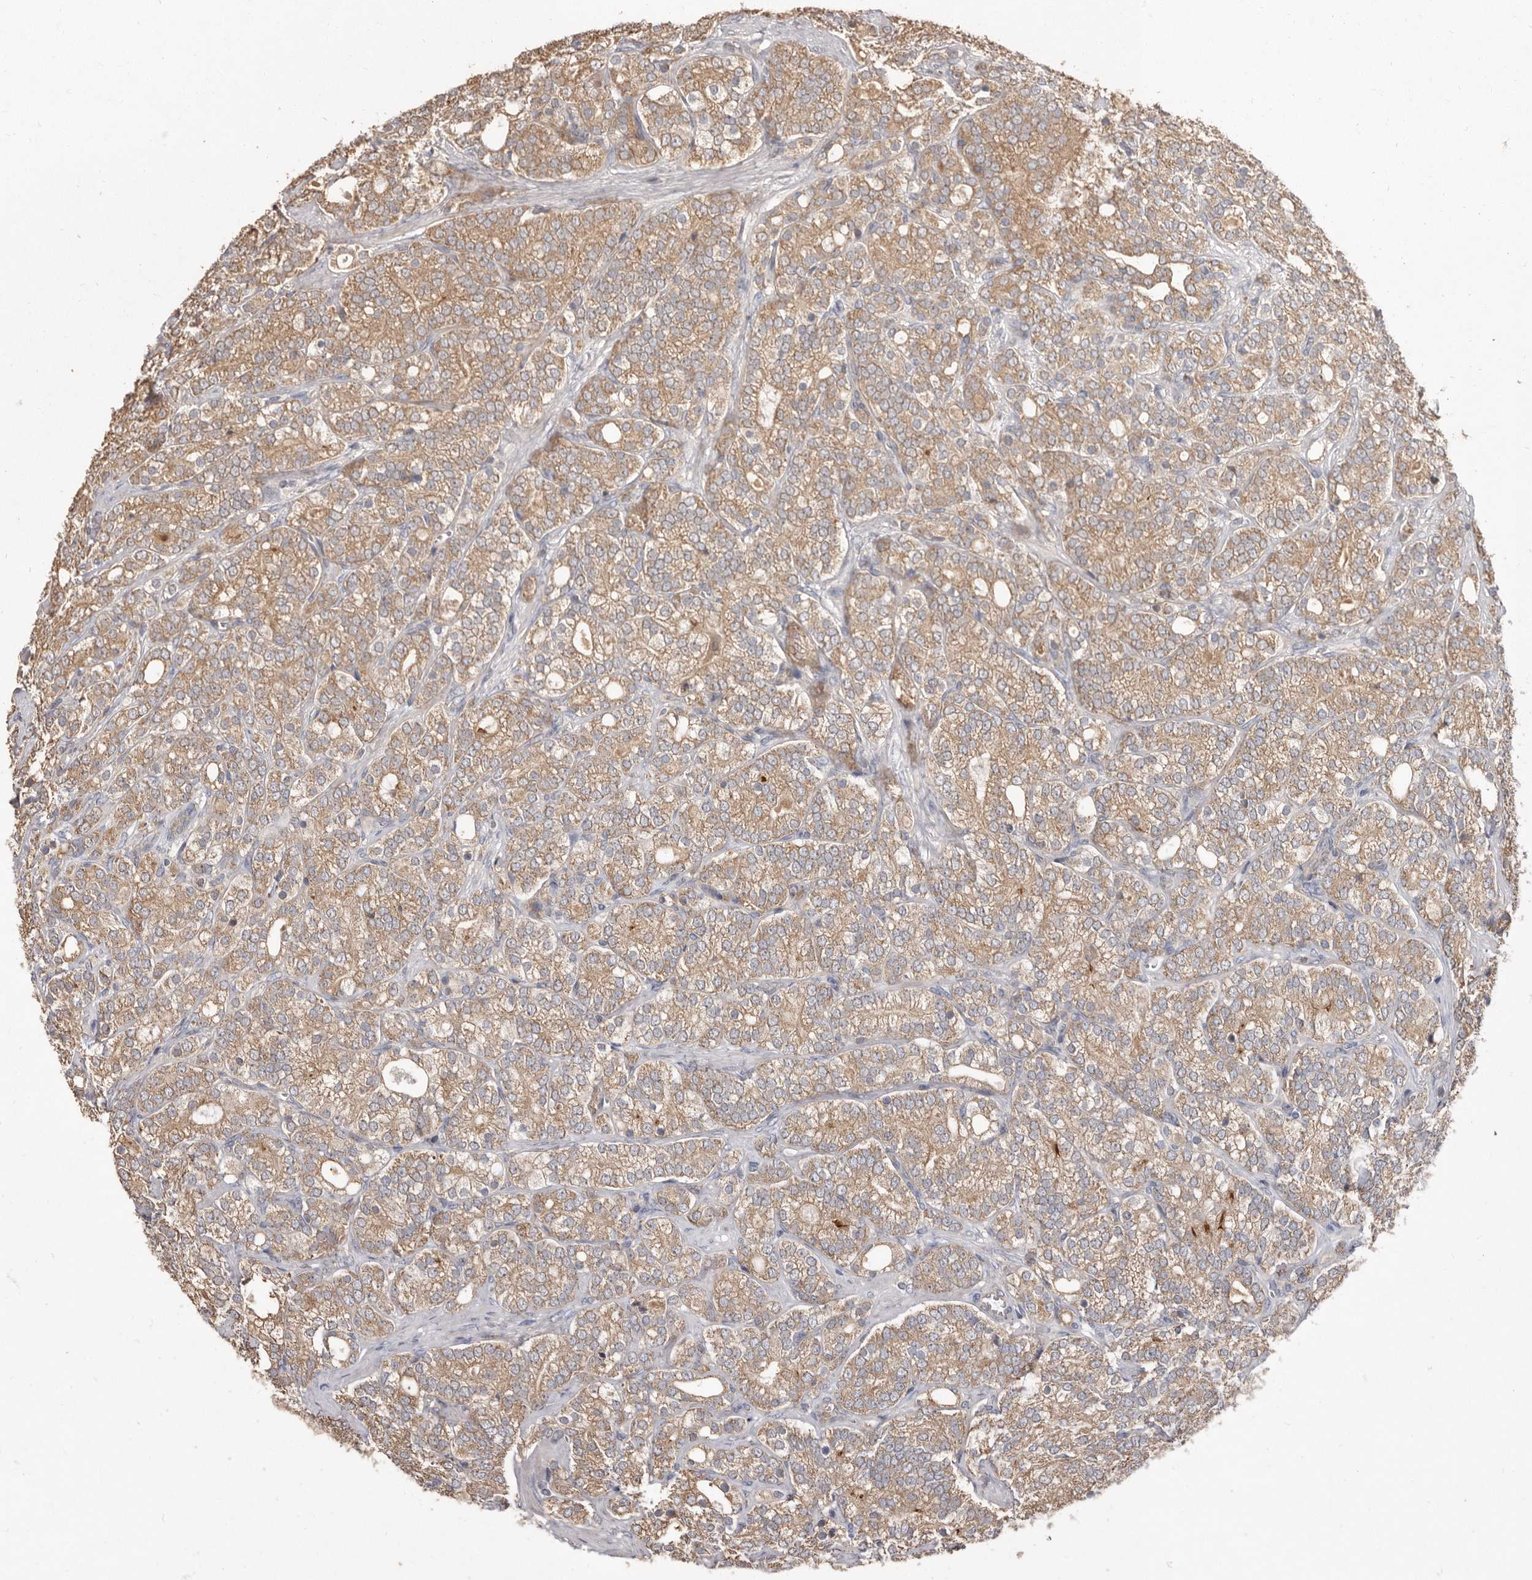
{"staining": {"intensity": "moderate", "quantity": ">75%", "location": "cytoplasmic/membranous"}, "tissue": "prostate cancer", "cell_type": "Tumor cells", "image_type": "cancer", "snomed": [{"axis": "morphology", "description": "Adenocarcinoma, High grade"}, {"axis": "topography", "description": "Prostate"}], "caption": "Tumor cells reveal medium levels of moderate cytoplasmic/membranous positivity in about >75% of cells in prostate adenocarcinoma (high-grade).", "gene": "KIF26B", "patient": {"sex": "male", "age": 57}}